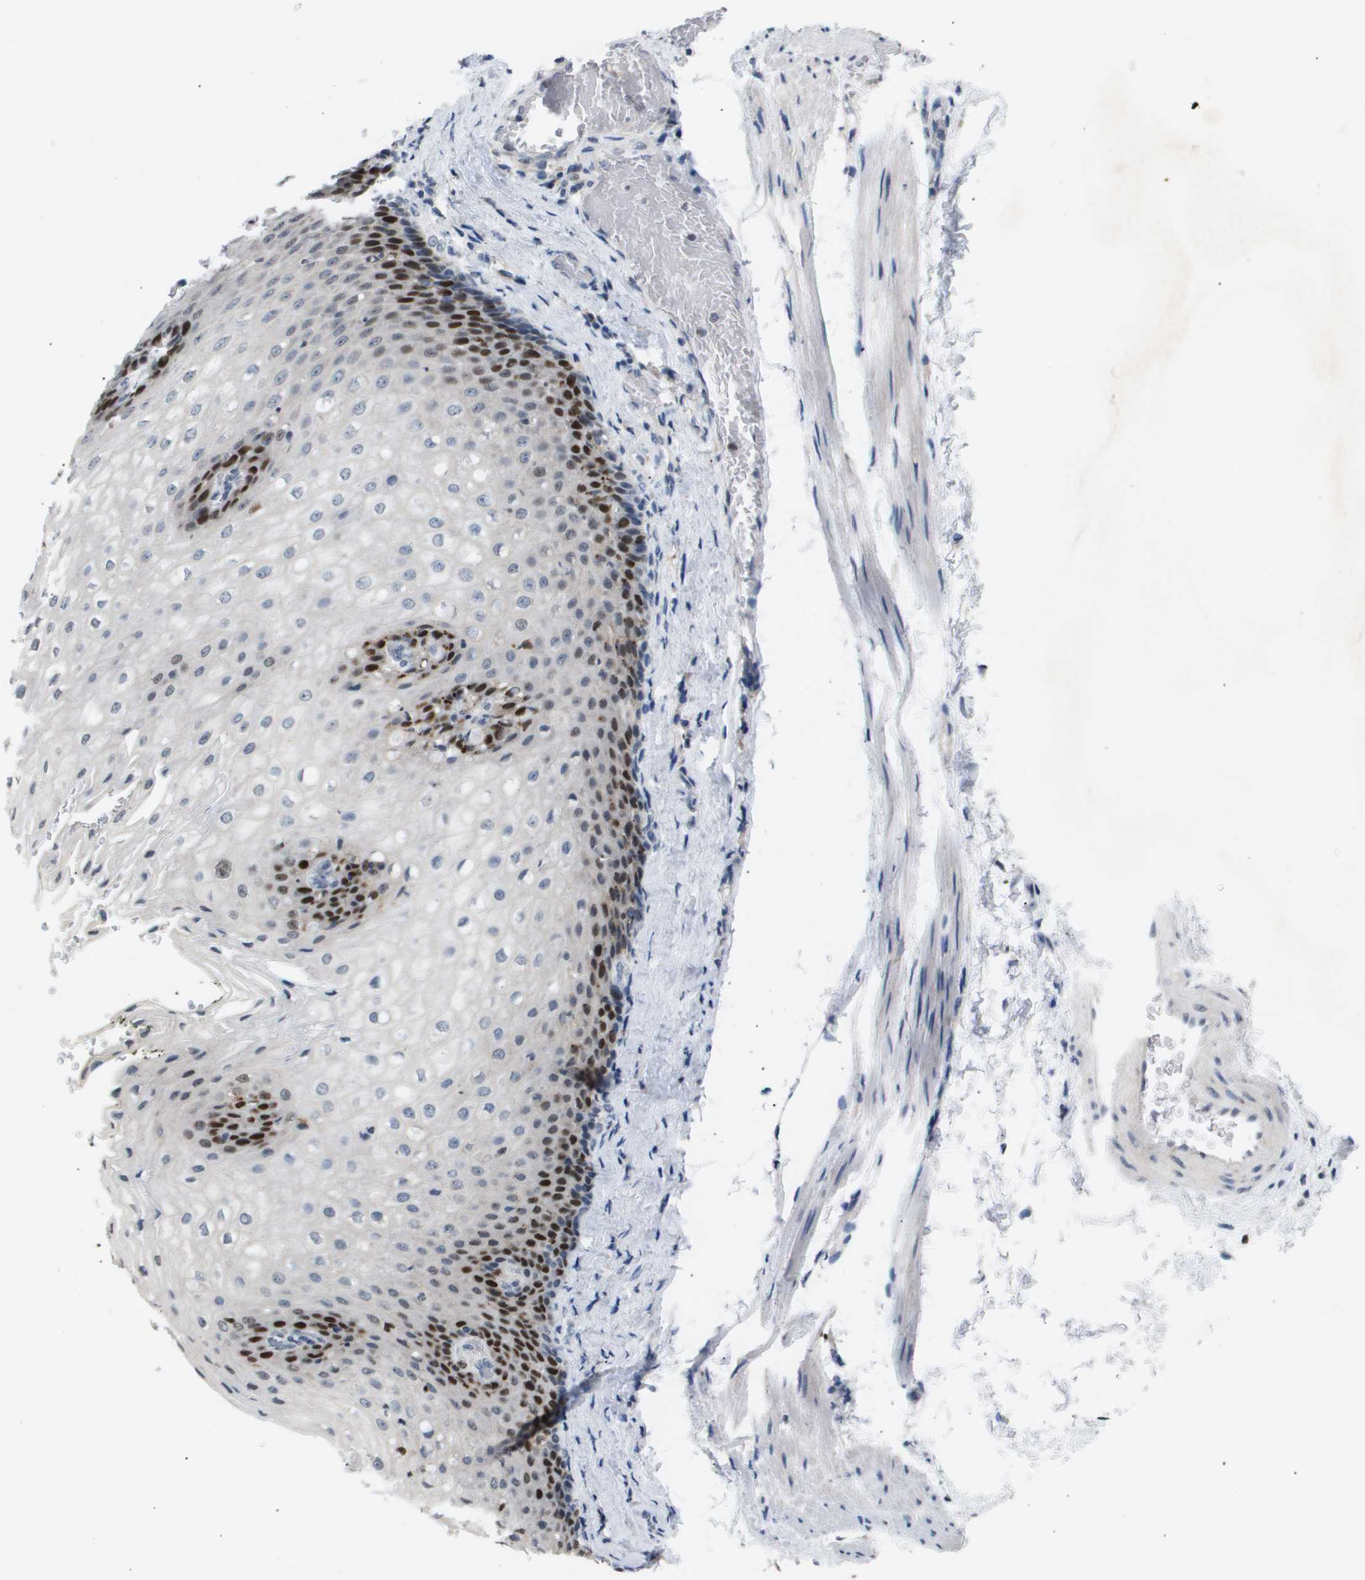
{"staining": {"intensity": "strong", "quantity": "<25%", "location": "nuclear"}, "tissue": "esophagus", "cell_type": "Squamous epithelial cells", "image_type": "normal", "snomed": [{"axis": "morphology", "description": "Normal tissue, NOS"}, {"axis": "topography", "description": "Esophagus"}], "caption": "Protein expression analysis of normal esophagus shows strong nuclear positivity in about <25% of squamous epithelial cells. The staining is performed using DAB (3,3'-diaminobenzidine) brown chromogen to label protein expression. The nuclei are counter-stained blue using hematoxylin.", "gene": "ANAPC2", "patient": {"sex": "male", "age": 48}}